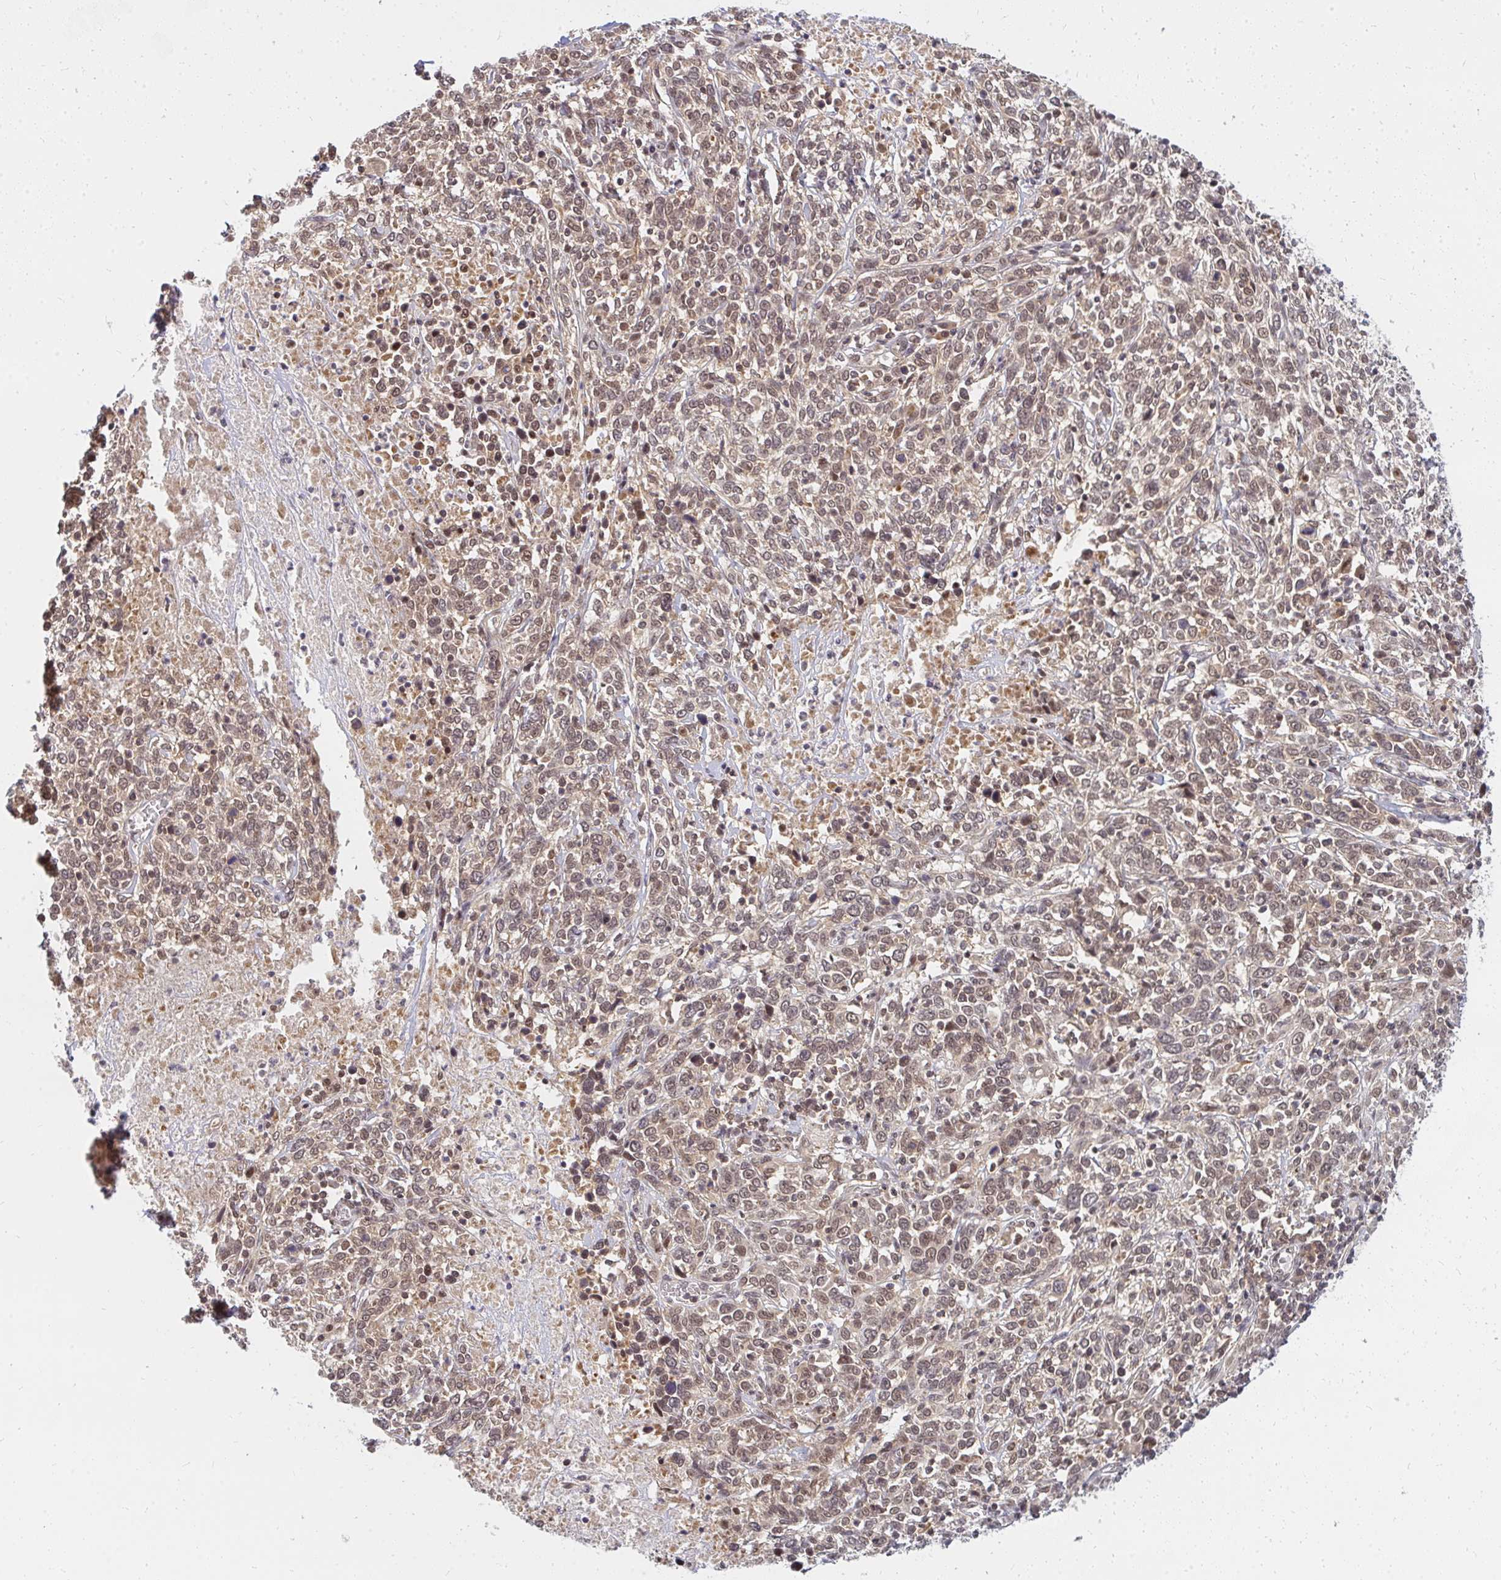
{"staining": {"intensity": "moderate", "quantity": "25%-75%", "location": "nuclear"}, "tissue": "cervical cancer", "cell_type": "Tumor cells", "image_type": "cancer", "snomed": [{"axis": "morphology", "description": "Squamous cell carcinoma, NOS"}, {"axis": "topography", "description": "Cervix"}], "caption": "DAB immunohistochemical staining of cervical cancer demonstrates moderate nuclear protein positivity in about 25%-75% of tumor cells. (DAB (3,3'-diaminobenzidine) = brown stain, brightfield microscopy at high magnification).", "gene": "GTF3C6", "patient": {"sex": "female", "age": 46}}